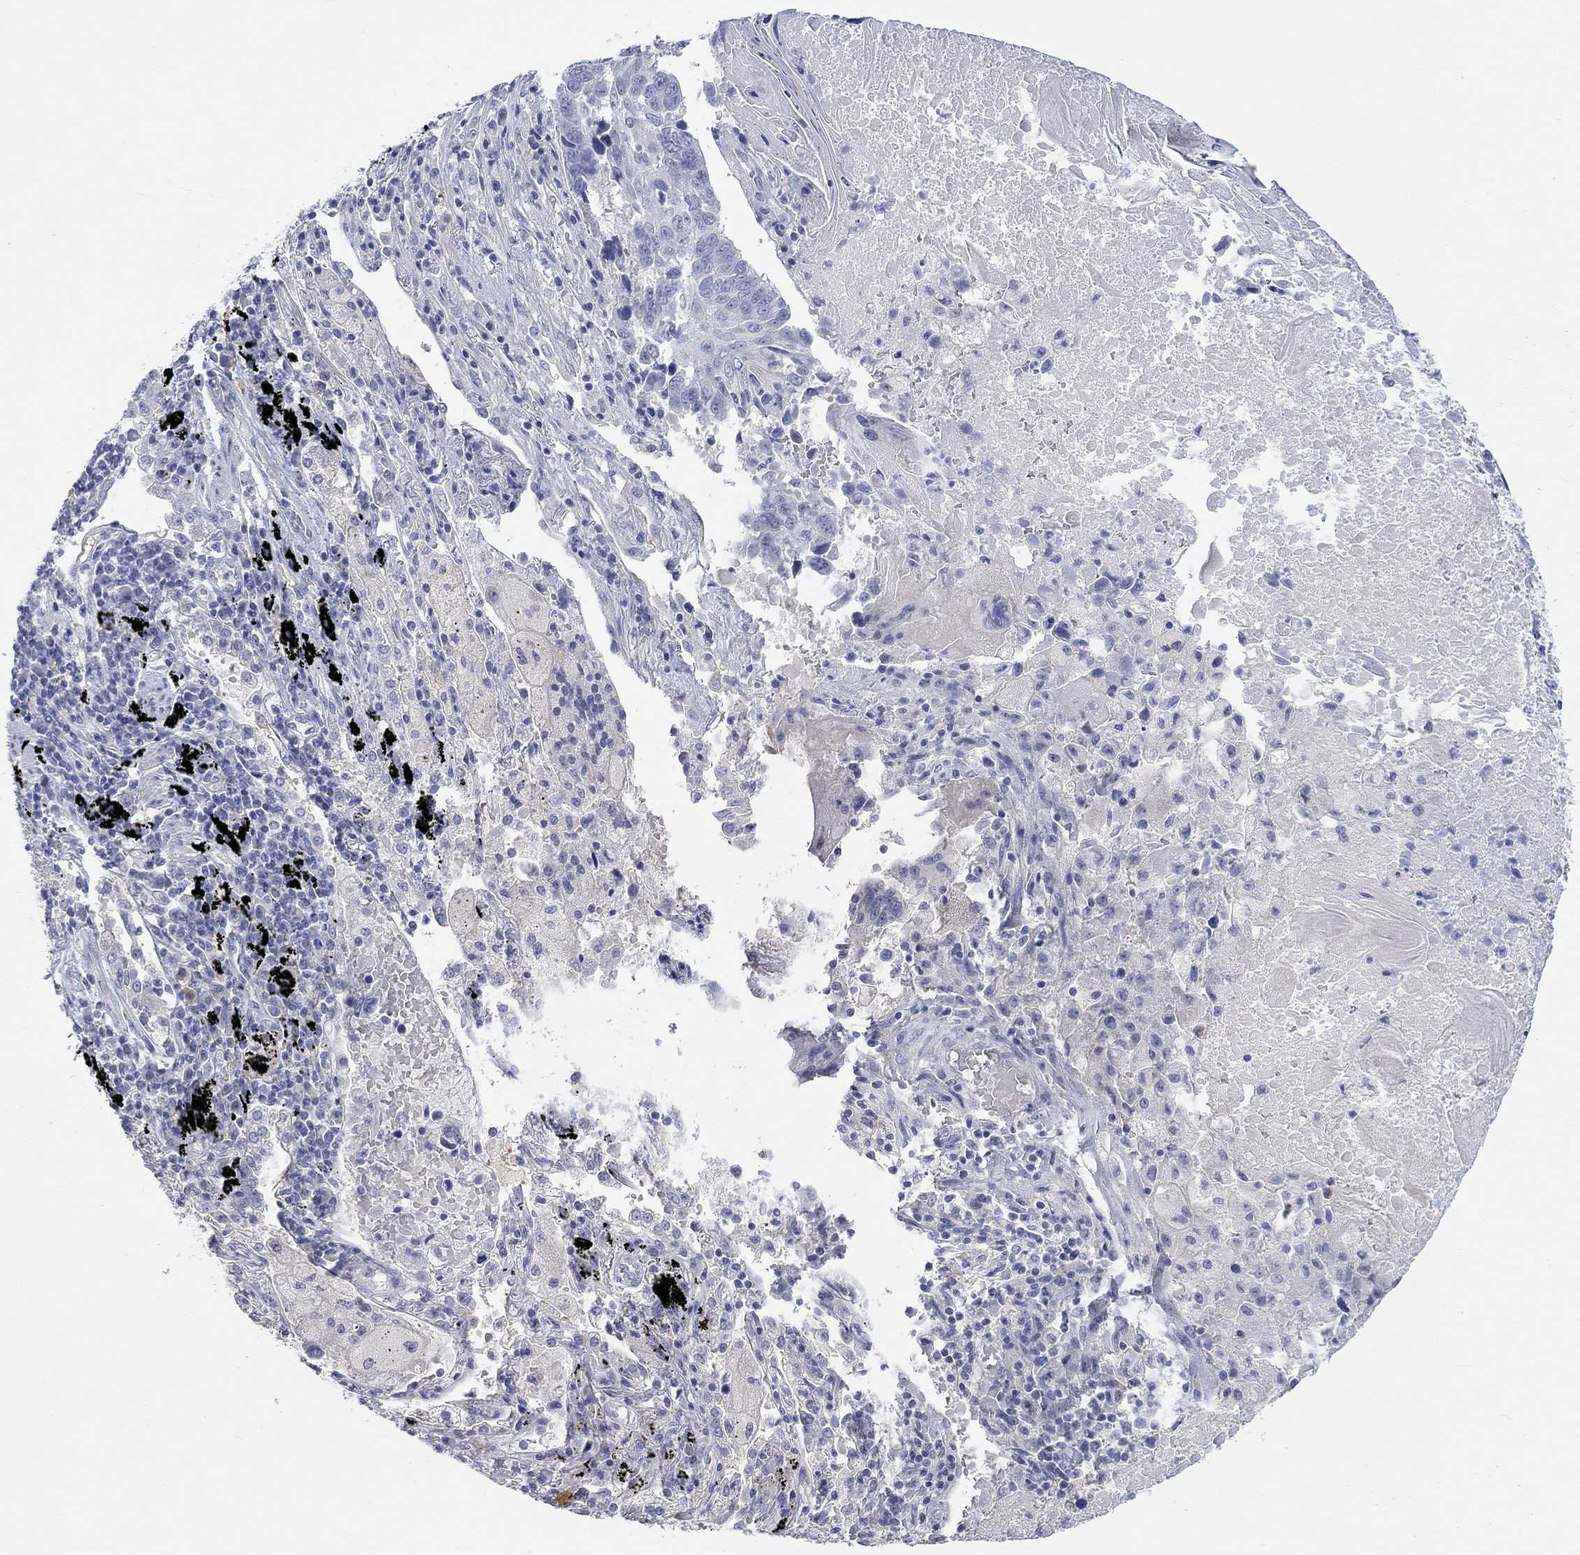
{"staining": {"intensity": "negative", "quantity": "none", "location": "none"}, "tissue": "lung cancer", "cell_type": "Tumor cells", "image_type": "cancer", "snomed": [{"axis": "morphology", "description": "Squamous cell carcinoma, NOS"}, {"axis": "topography", "description": "Lung"}], "caption": "The histopathology image demonstrates no staining of tumor cells in lung squamous cell carcinoma.", "gene": "PNMA5", "patient": {"sex": "male", "age": 73}}